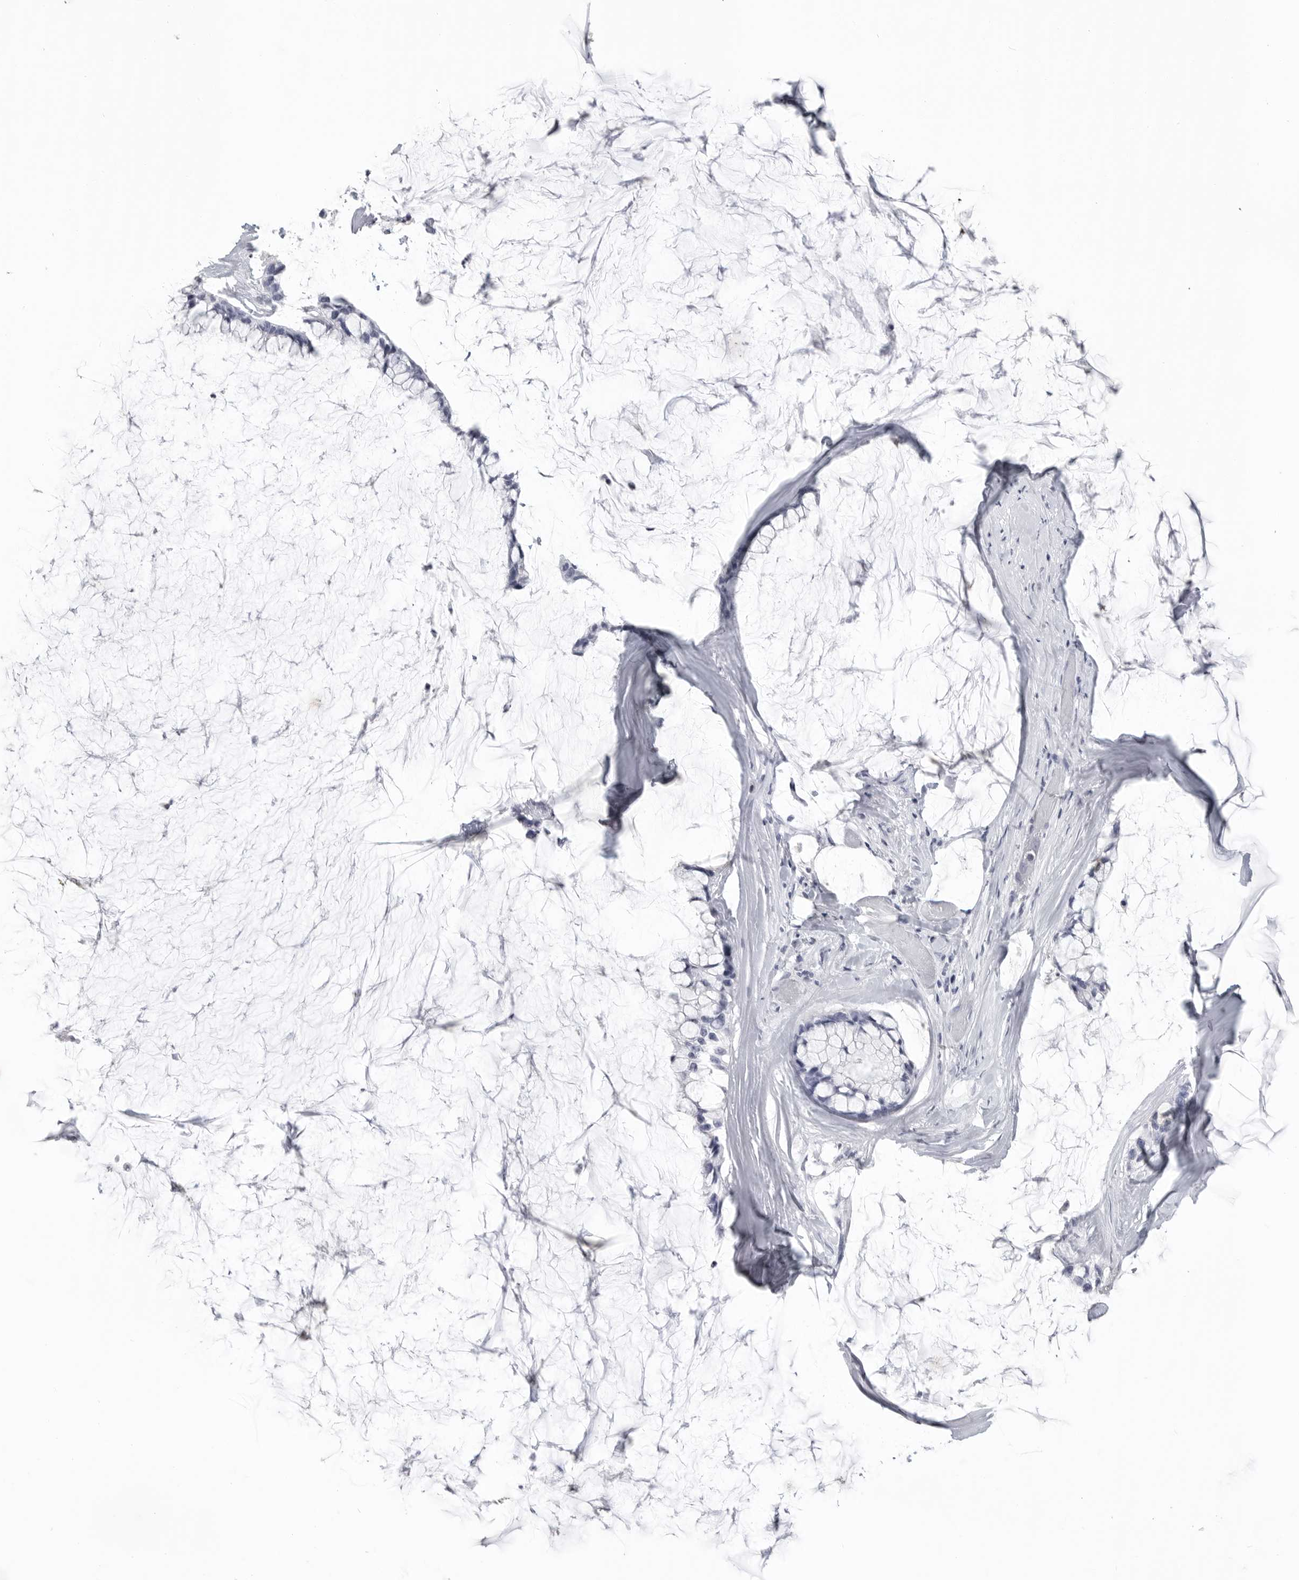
{"staining": {"intensity": "negative", "quantity": "none", "location": "none"}, "tissue": "ovarian cancer", "cell_type": "Tumor cells", "image_type": "cancer", "snomed": [{"axis": "morphology", "description": "Cystadenocarcinoma, mucinous, NOS"}, {"axis": "topography", "description": "Ovary"}], "caption": "The image exhibits no significant expression in tumor cells of ovarian cancer.", "gene": "LY6D", "patient": {"sex": "female", "age": 39}}